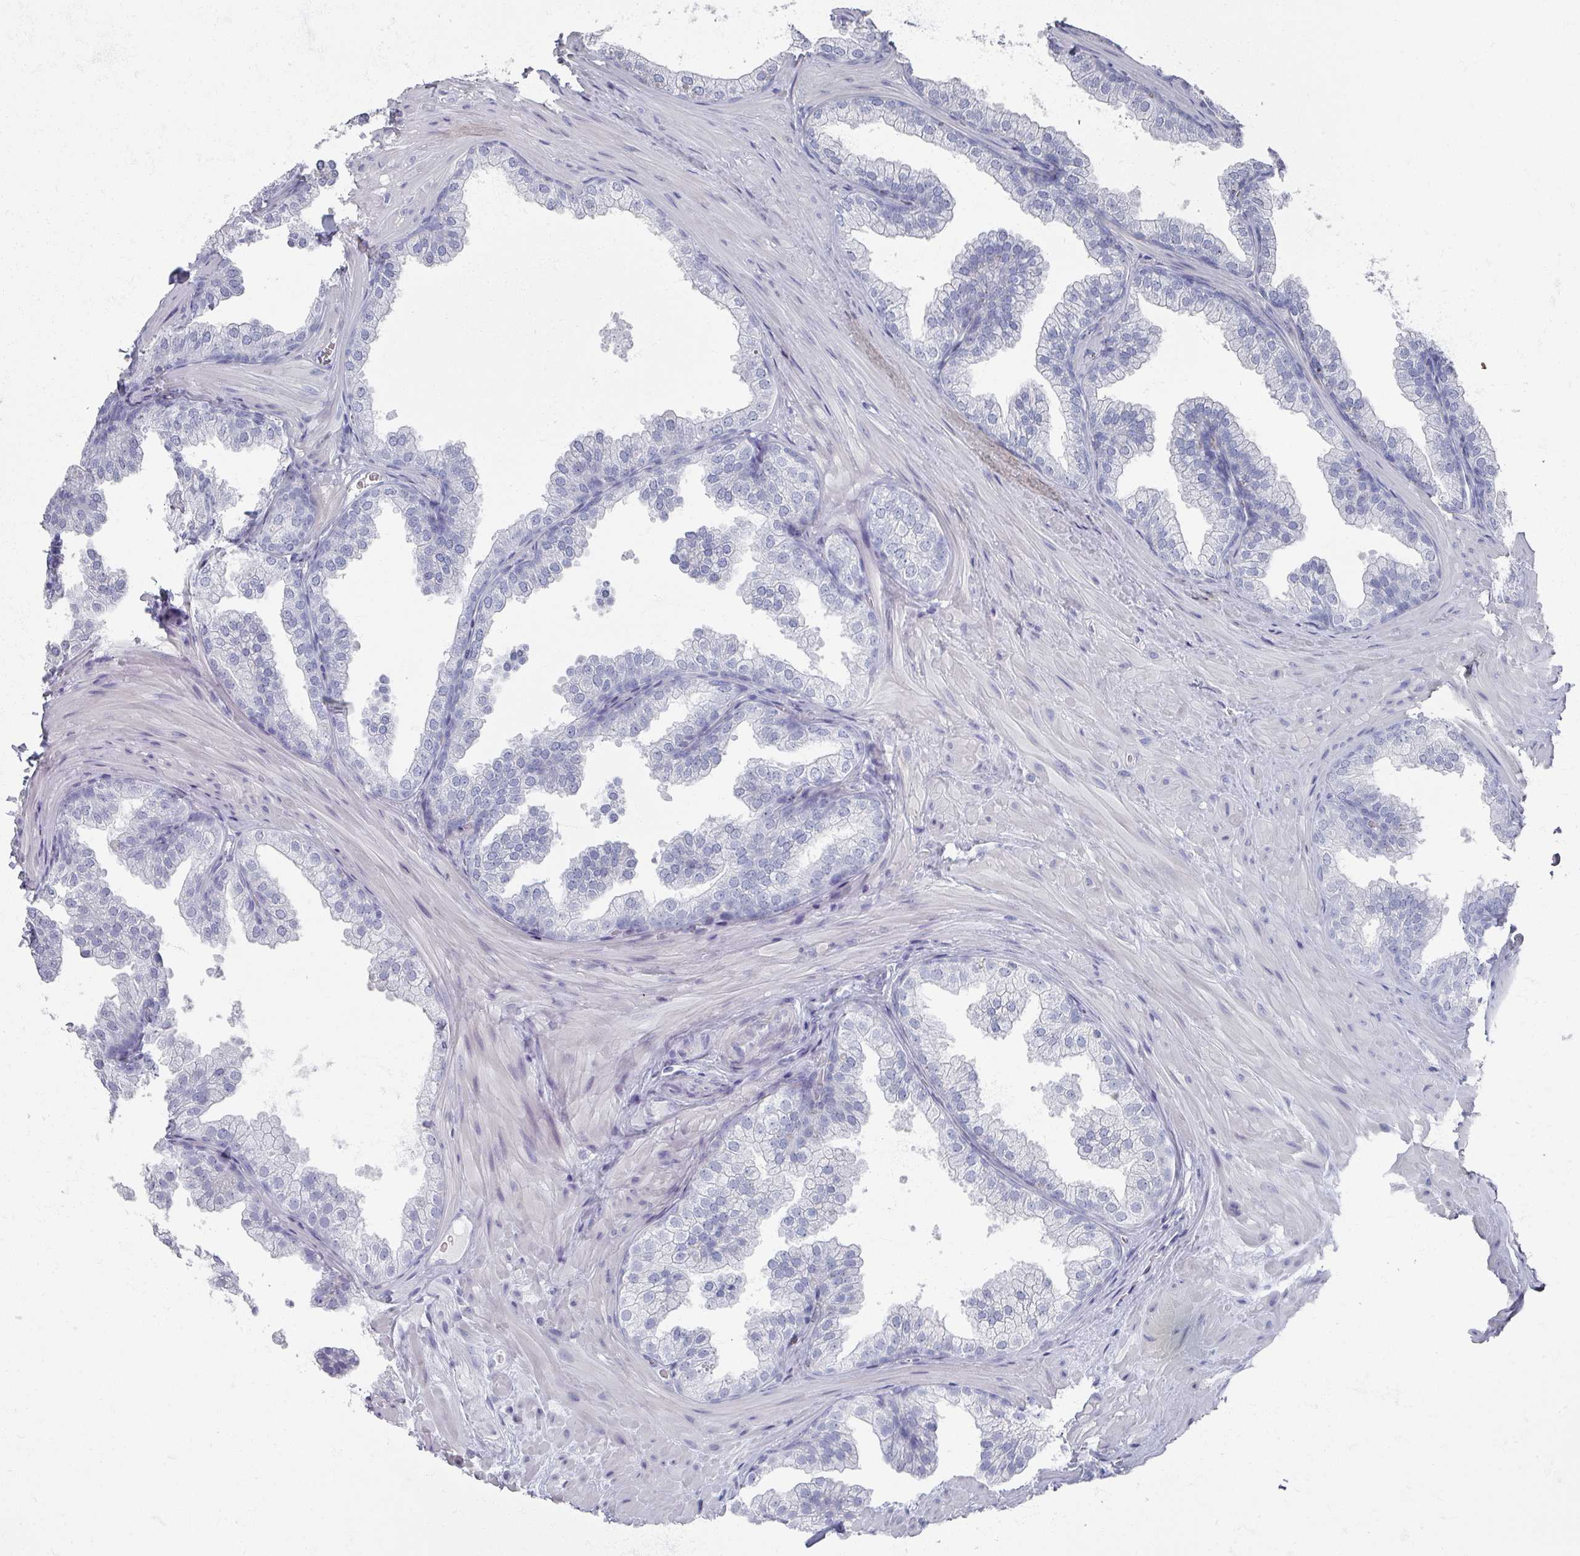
{"staining": {"intensity": "negative", "quantity": "none", "location": "none"}, "tissue": "prostate", "cell_type": "Glandular cells", "image_type": "normal", "snomed": [{"axis": "morphology", "description": "Normal tissue, NOS"}, {"axis": "topography", "description": "Prostate"}], "caption": "Immunohistochemistry histopathology image of normal human prostate stained for a protein (brown), which shows no positivity in glandular cells.", "gene": "OMG", "patient": {"sex": "male", "age": 37}}